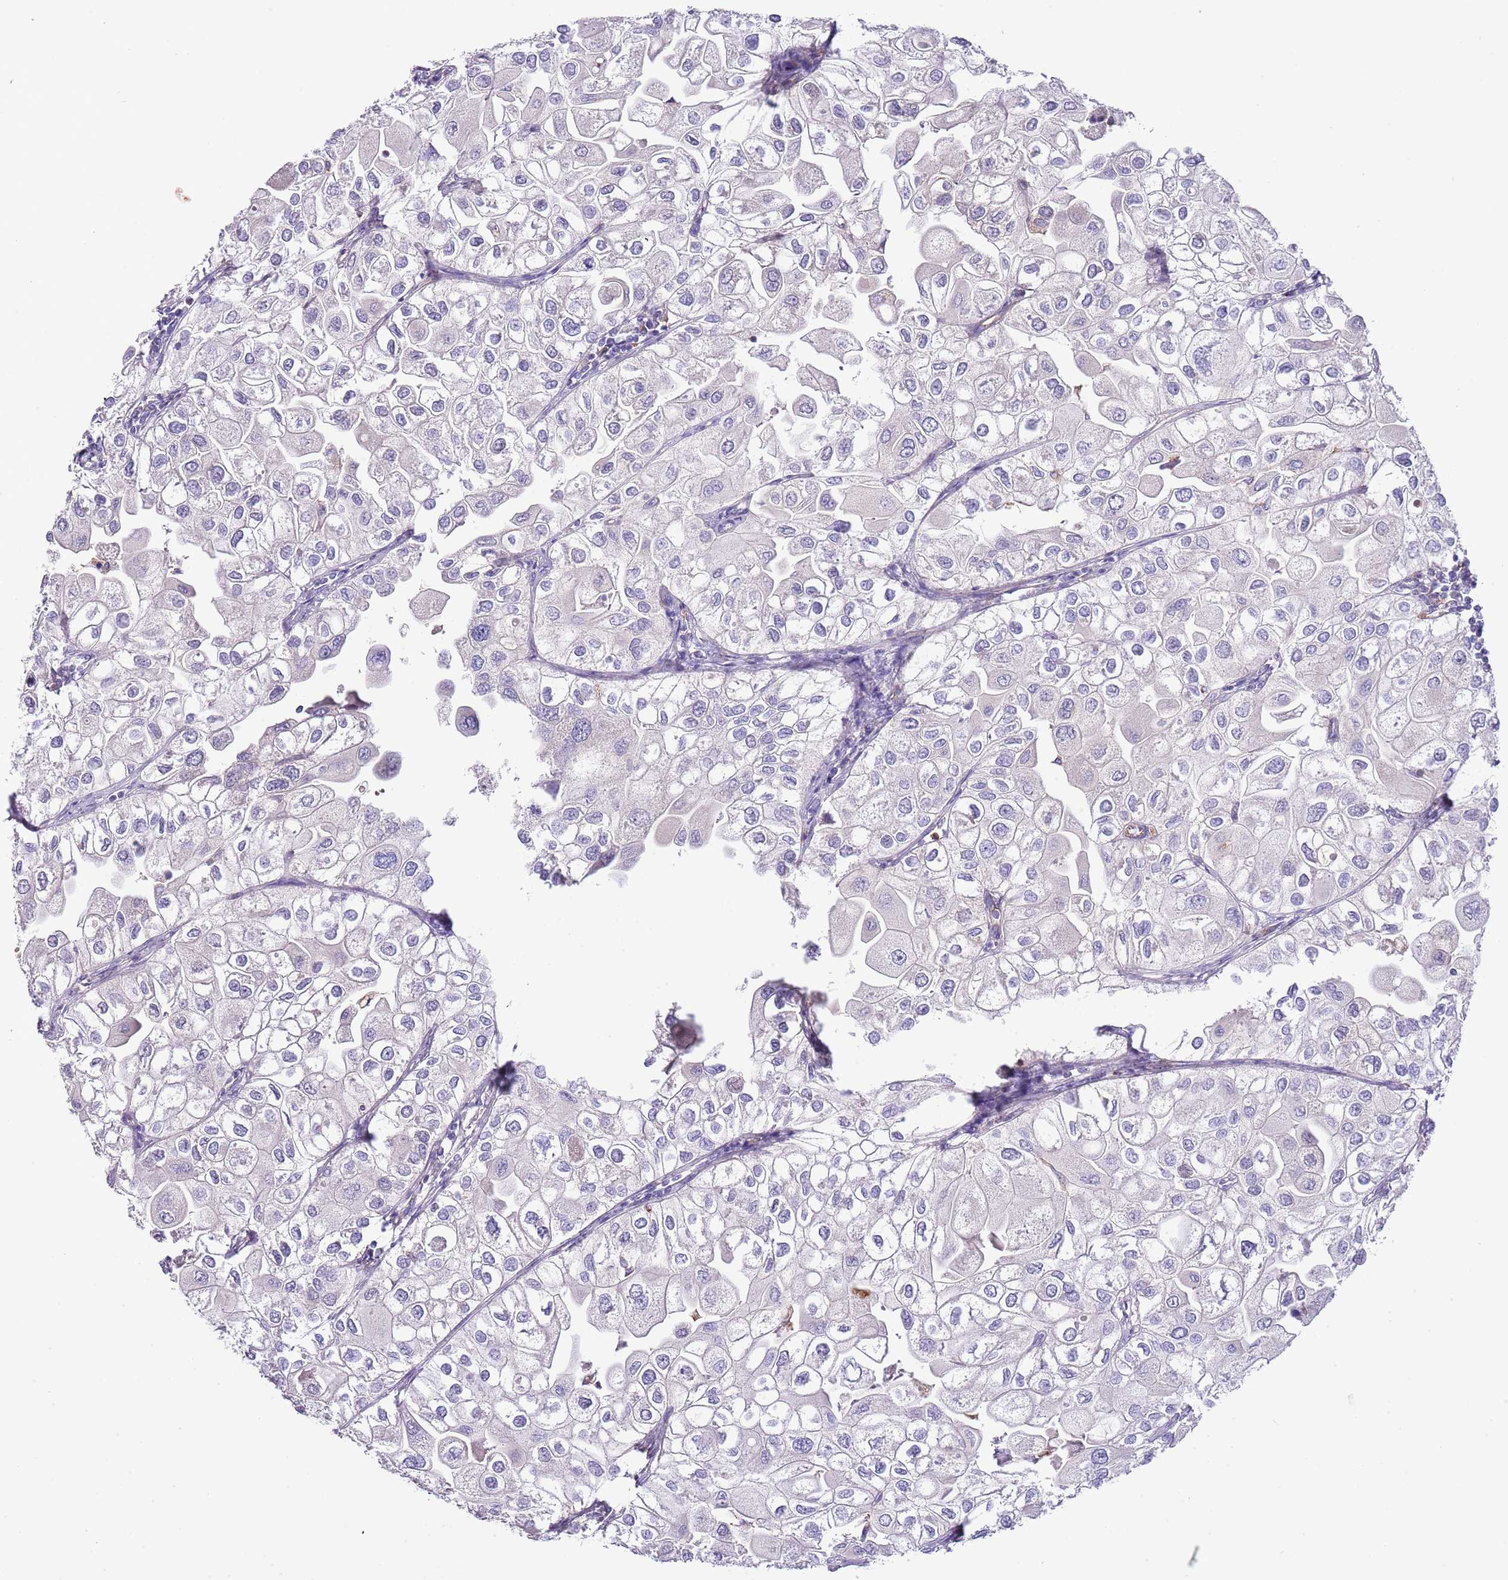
{"staining": {"intensity": "negative", "quantity": "none", "location": "none"}, "tissue": "urothelial cancer", "cell_type": "Tumor cells", "image_type": "cancer", "snomed": [{"axis": "morphology", "description": "Urothelial carcinoma, High grade"}, {"axis": "topography", "description": "Urinary bladder"}], "caption": "High-grade urothelial carcinoma stained for a protein using immunohistochemistry reveals no staining tumor cells.", "gene": "ABHD17A", "patient": {"sex": "male", "age": 64}}